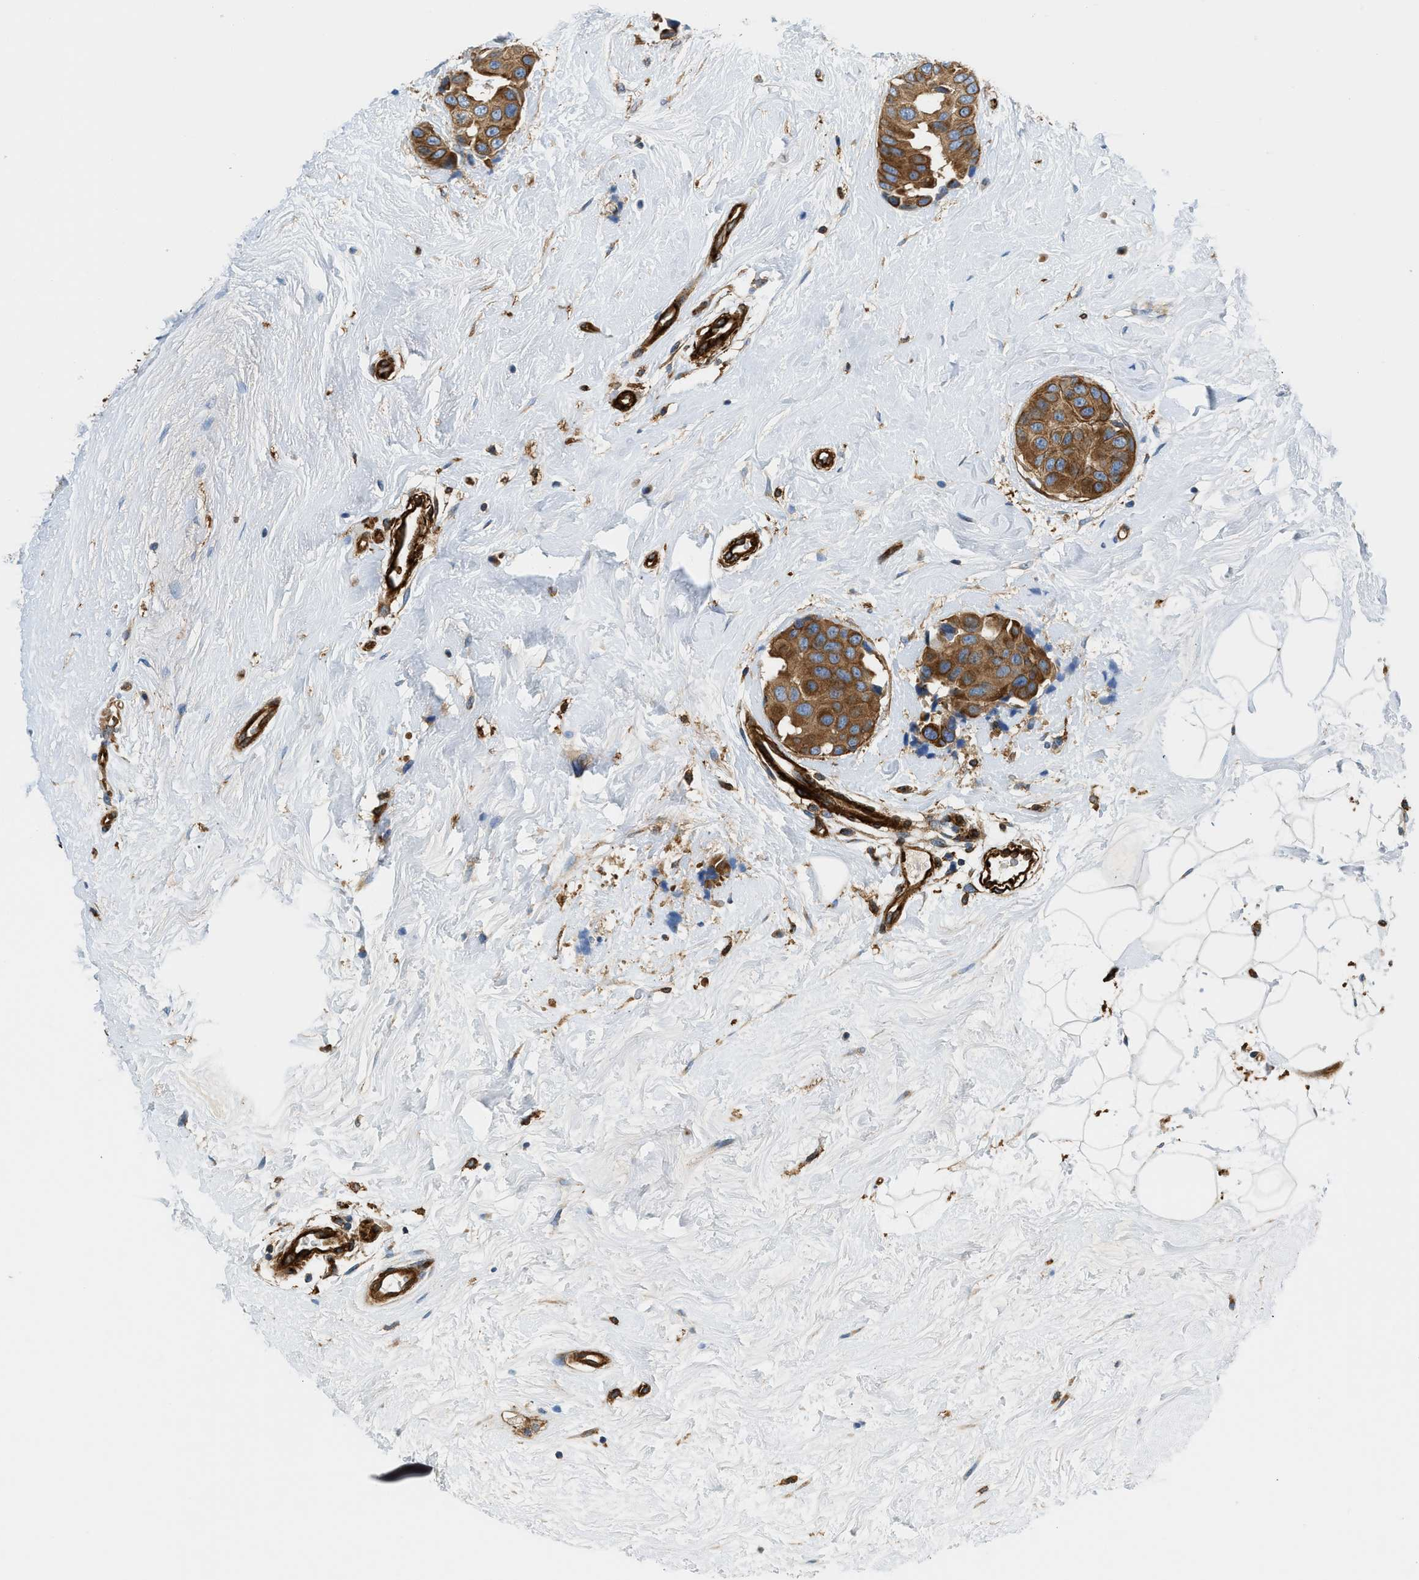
{"staining": {"intensity": "strong", "quantity": ">75%", "location": "cytoplasmic/membranous"}, "tissue": "breast cancer", "cell_type": "Tumor cells", "image_type": "cancer", "snomed": [{"axis": "morphology", "description": "Normal tissue, NOS"}, {"axis": "morphology", "description": "Duct carcinoma"}, {"axis": "topography", "description": "Breast"}], "caption": "DAB (3,3'-diaminobenzidine) immunohistochemical staining of breast cancer (invasive ductal carcinoma) shows strong cytoplasmic/membranous protein staining in about >75% of tumor cells.", "gene": "HIP1", "patient": {"sex": "female", "age": 39}}